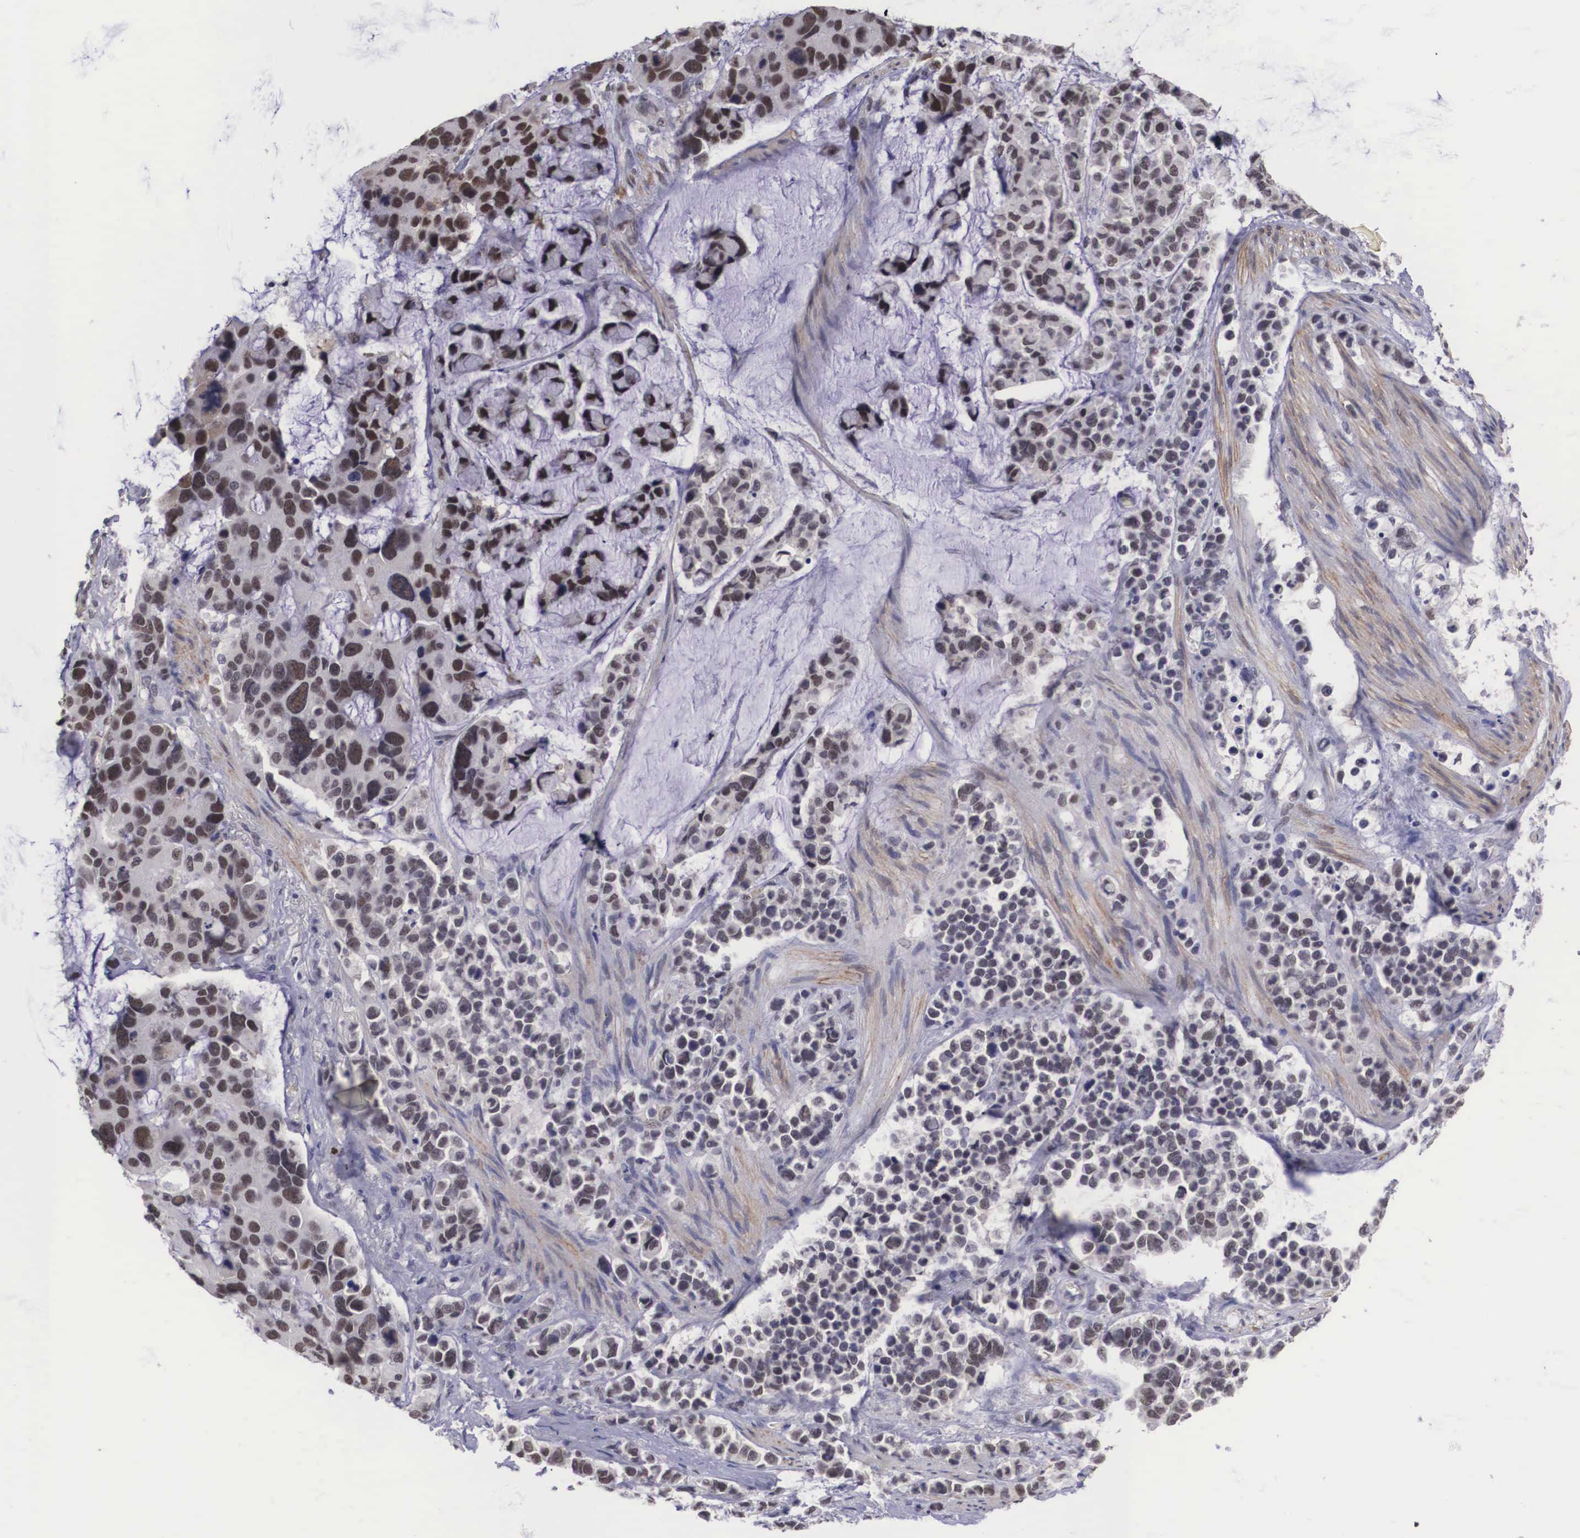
{"staining": {"intensity": "moderate", "quantity": "25%-75%", "location": "nuclear"}, "tissue": "stomach cancer", "cell_type": "Tumor cells", "image_type": "cancer", "snomed": [{"axis": "morphology", "description": "Adenocarcinoma, NOS"}, {"axis": "topography", "description": "Stomach, upper"}], "caption": "An immunohistochemistry (IHC) histopathology image of neoplastic tissue is shown. Protein staining in brown shows moderate nuclear positivity in stomach cancer (adenocarcinoma) within tumor cells.", "gene": "ZNF275", "patient": {"sex": "male", "age": 71}}